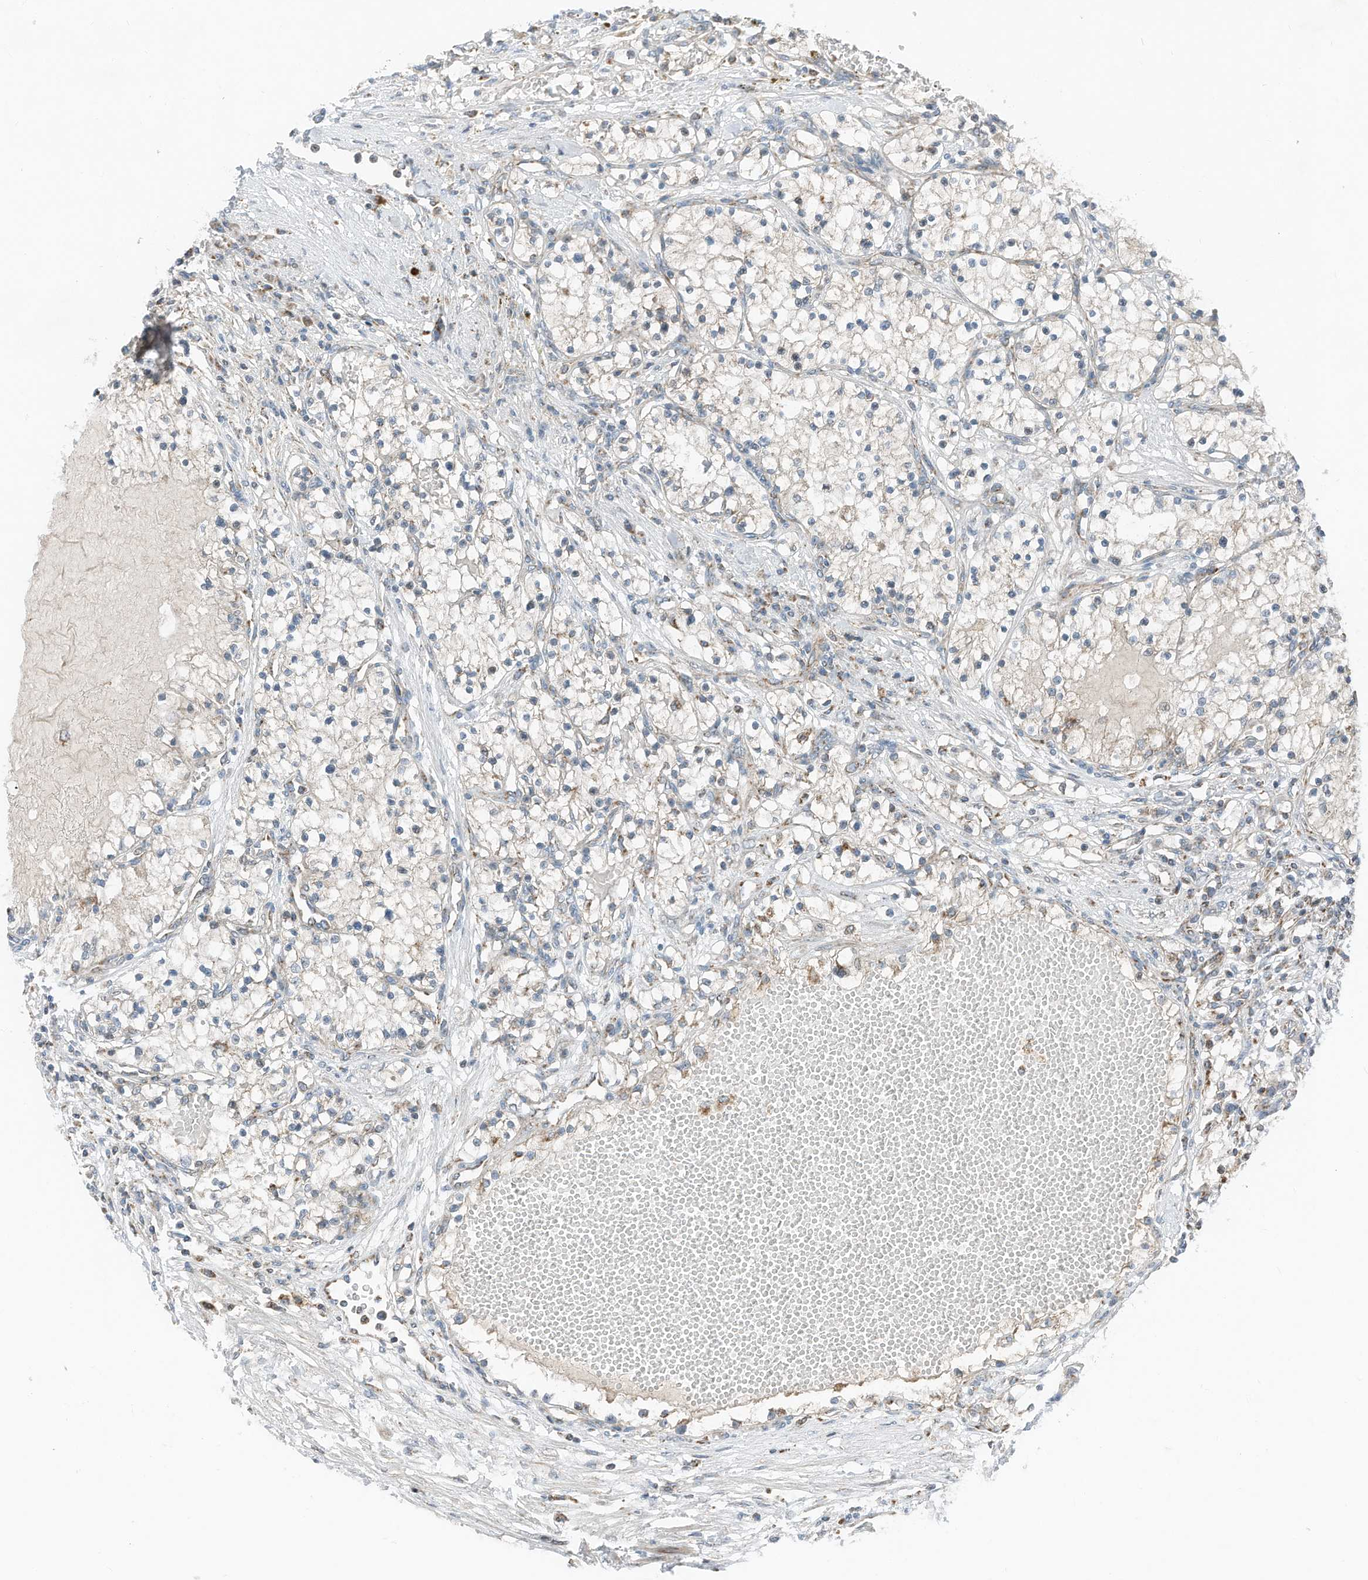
{"staining": {"intensity": "moderate", "quantity": "<25%", "location": "cytoplasmic/membranous"}, "tissue": "renal cancer", "cell_type": "Tumor cells", "image_type": "cancer", "snomed": [{"axis": "morphology", "description": "Normal tissue, NOS"}, {"axis": "morphology", "description": "Adenocarcinoma, NOS"}, {"axis": "topography", "description": "Kidney"}], "caption": "Immunohistochemistry histopathology image of neoplastic tissue: renal cancer (adenocarcinoma) stained using immunohistochemistry (IHC) demonstrates low levels of moderate protein expression localized specifically in the cytoplasmic/membranous of tumor cells, appearing as a cytoplasmic/membranous brown color.", "gene": "RMND1", "patient": {"sex": "male", "age": 68}}